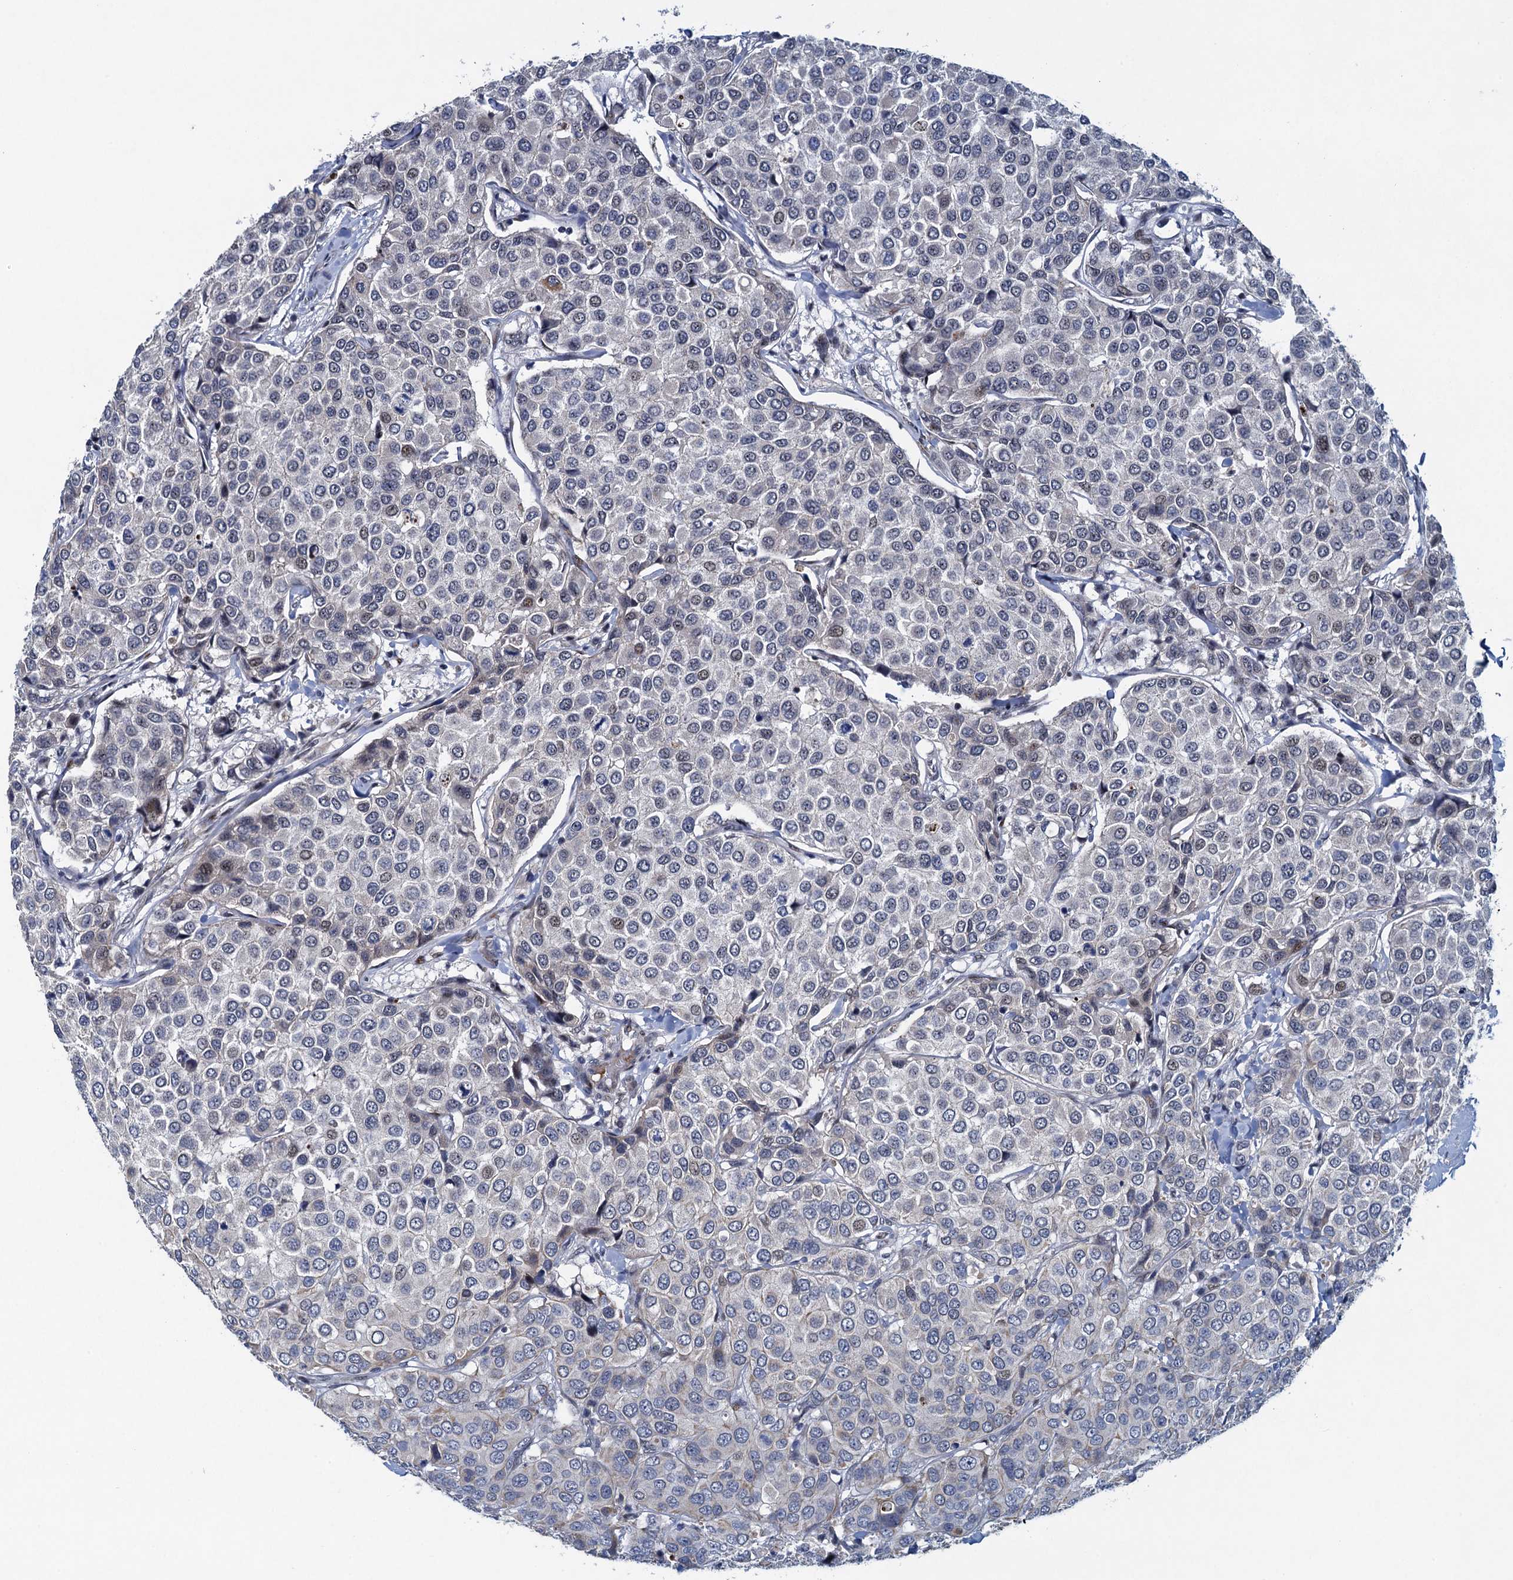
{"staining": {"intensity": "negative", "quantity": "none", "location": "none"}, "tissue": "breast cancer", "cell_type": "Tumor cells", "image_type": "cancer", "snomed": [{"axis": "morphology", "description": "Duct carcinoma"}, {"axis": "topography", "description": "Breast"}], "caption": "Tumor cells are negative for brown protein staining in breast cancer.", "gene": "ATOSA", "patient": {"sex": "female", "age": 55}}